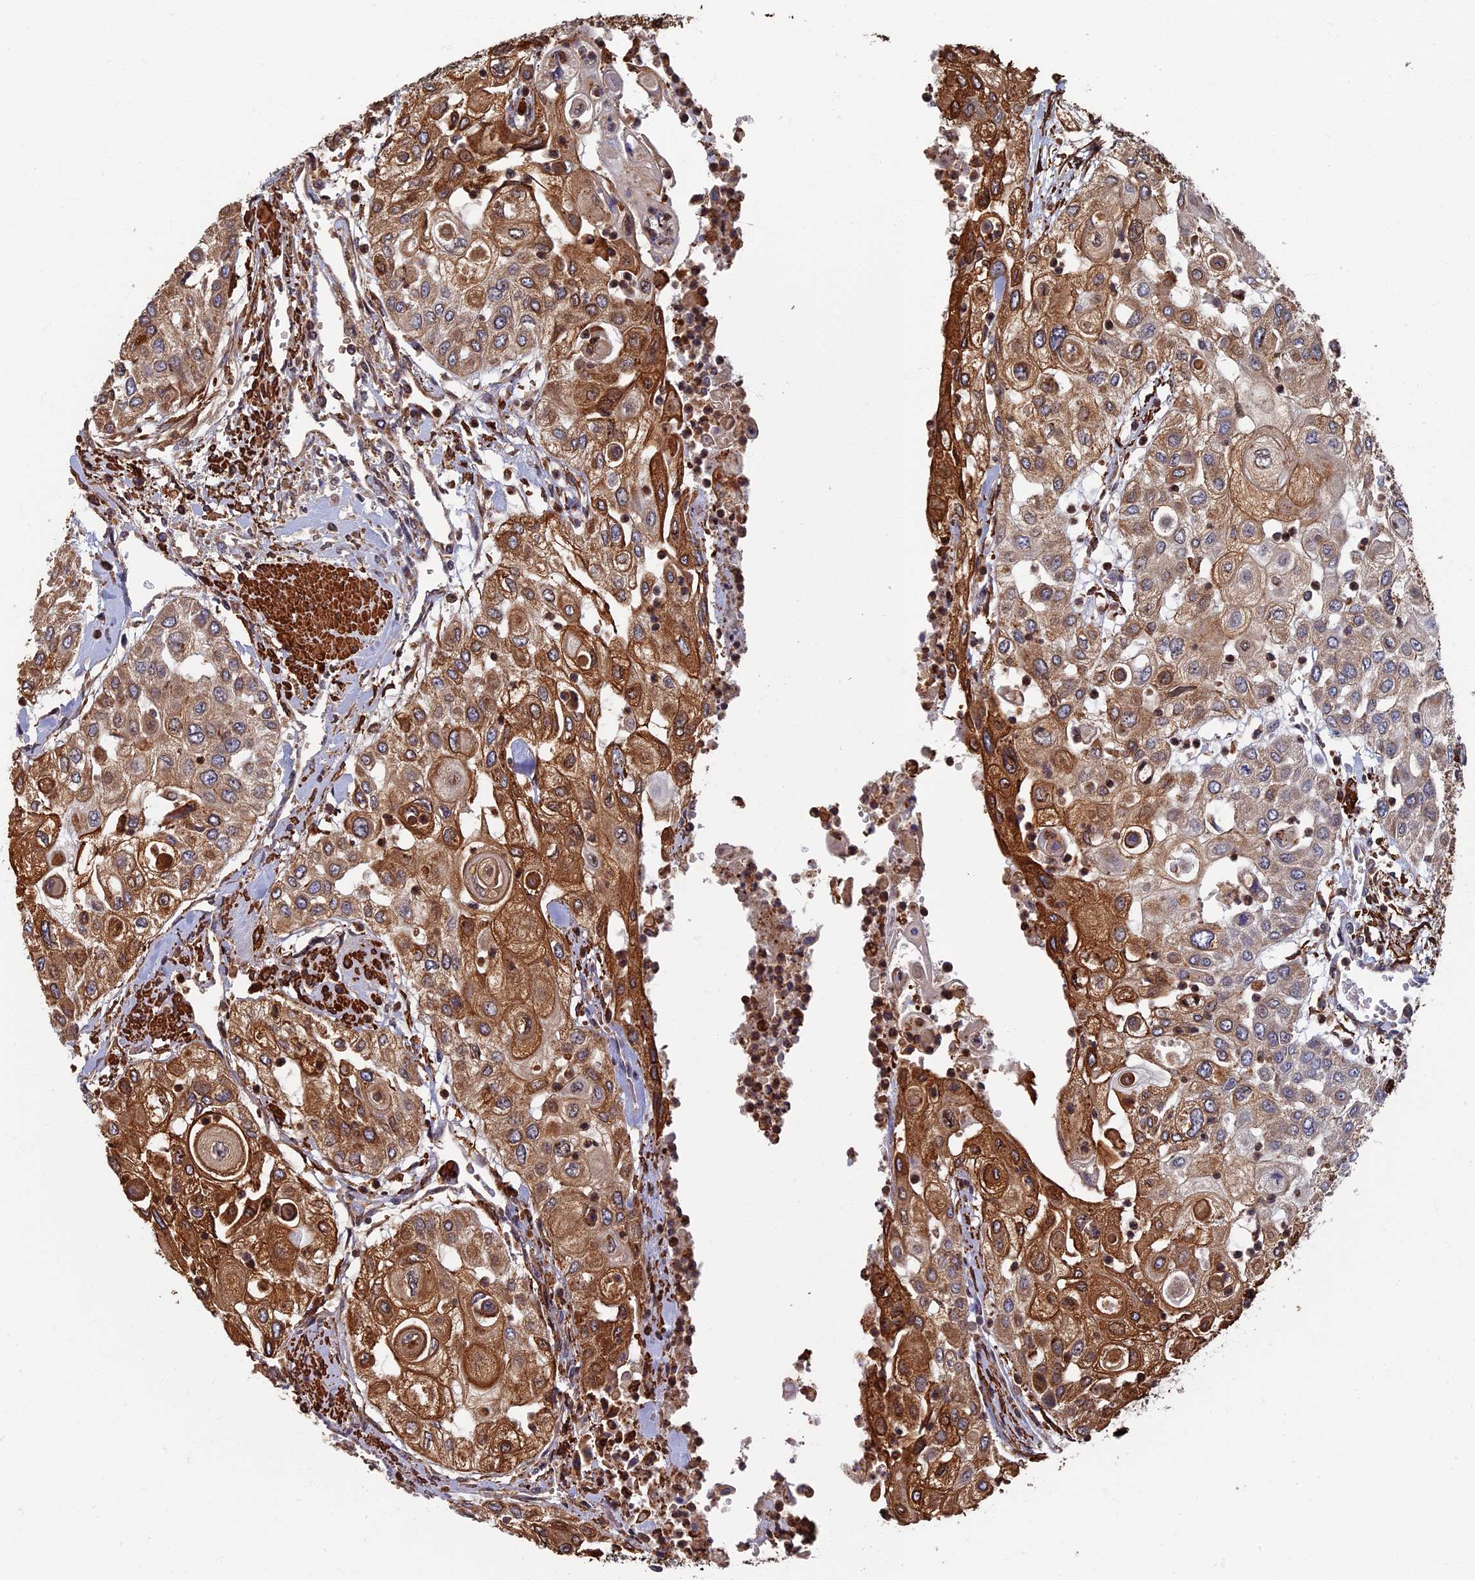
{"staining": {"intensity": "moderate", "quantity": ">75%", "location": "cytoplasmic/membranous"}, "tissue": "urothelial cancer", "cell_type": "Tumor cells", "image_type": "cancer", "snomed": [{"axis": "morphology", "description": "Urothelial carcinoma, High grade"}, {"axis": "topography", "description": "Urinary bladder"}], "caption": "Moderate cytoplasmic/membranous expression is appreciated in approximately >75% of tumor cells in high-grade urothelial carcinoma. (Brightfield microscopy of DAB IHC at high magnification).", "gene": "CTDP1", "patient": {"sex": "female", "age": 79}}